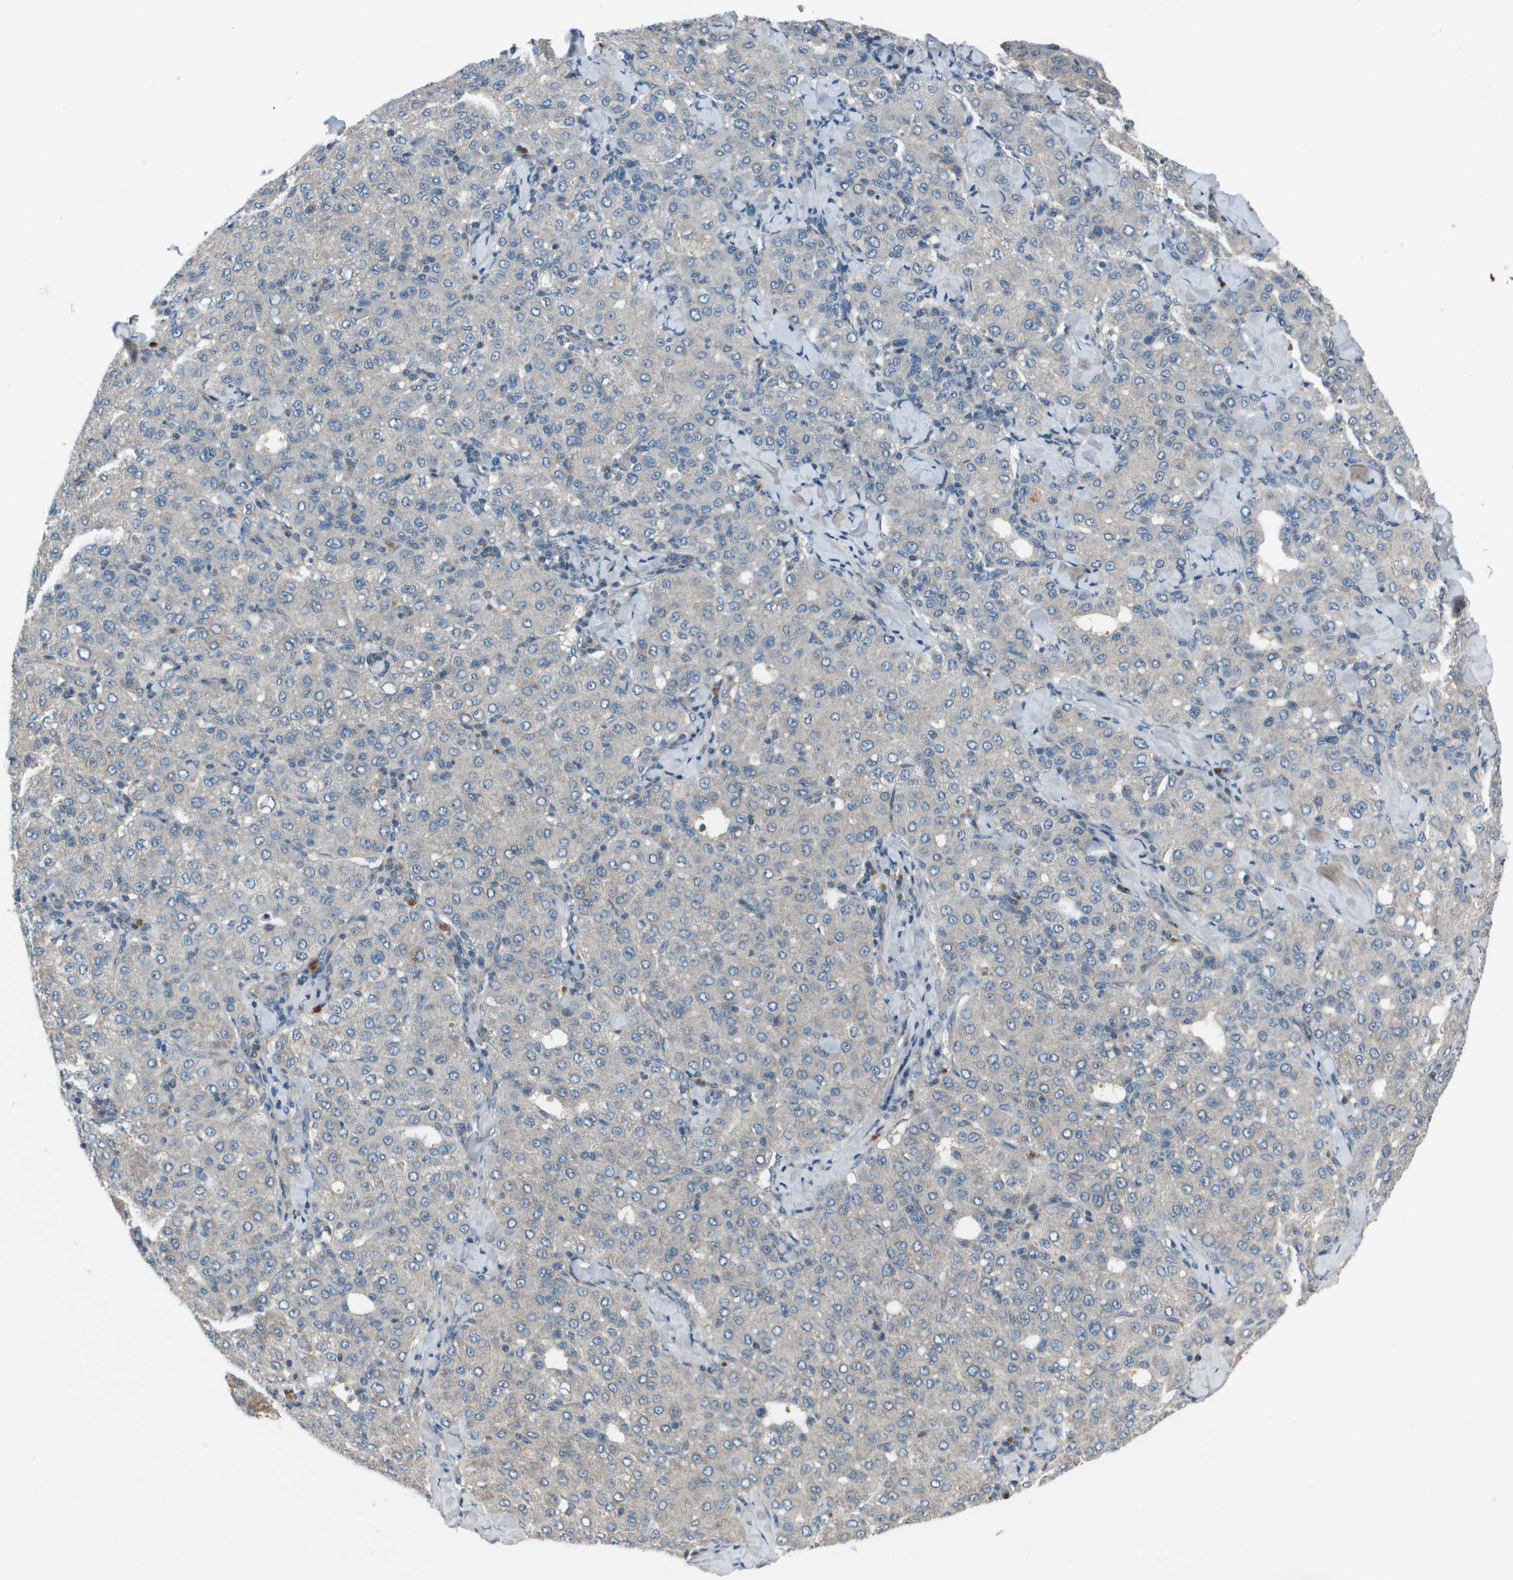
{"staining": {"intensity": "negative", "quantity": "none", "location": "none"}, "tissue": "liver cancer", "cell_type": "Tumor cells", "image_type": "cancer", "snomed": [{"axis": "morphology", "description": "Carcinoma, Hepatocellular, NOS"}, {"axis": "topography", "description": "Liver"}], "caption": "Hepatocellular carcinoma (liver) was stained to show a protein in brown. There is no significant positivity in tumor cells.", "gene": "PCOLCE", "patient": {"sex": "male", "age": 65}}